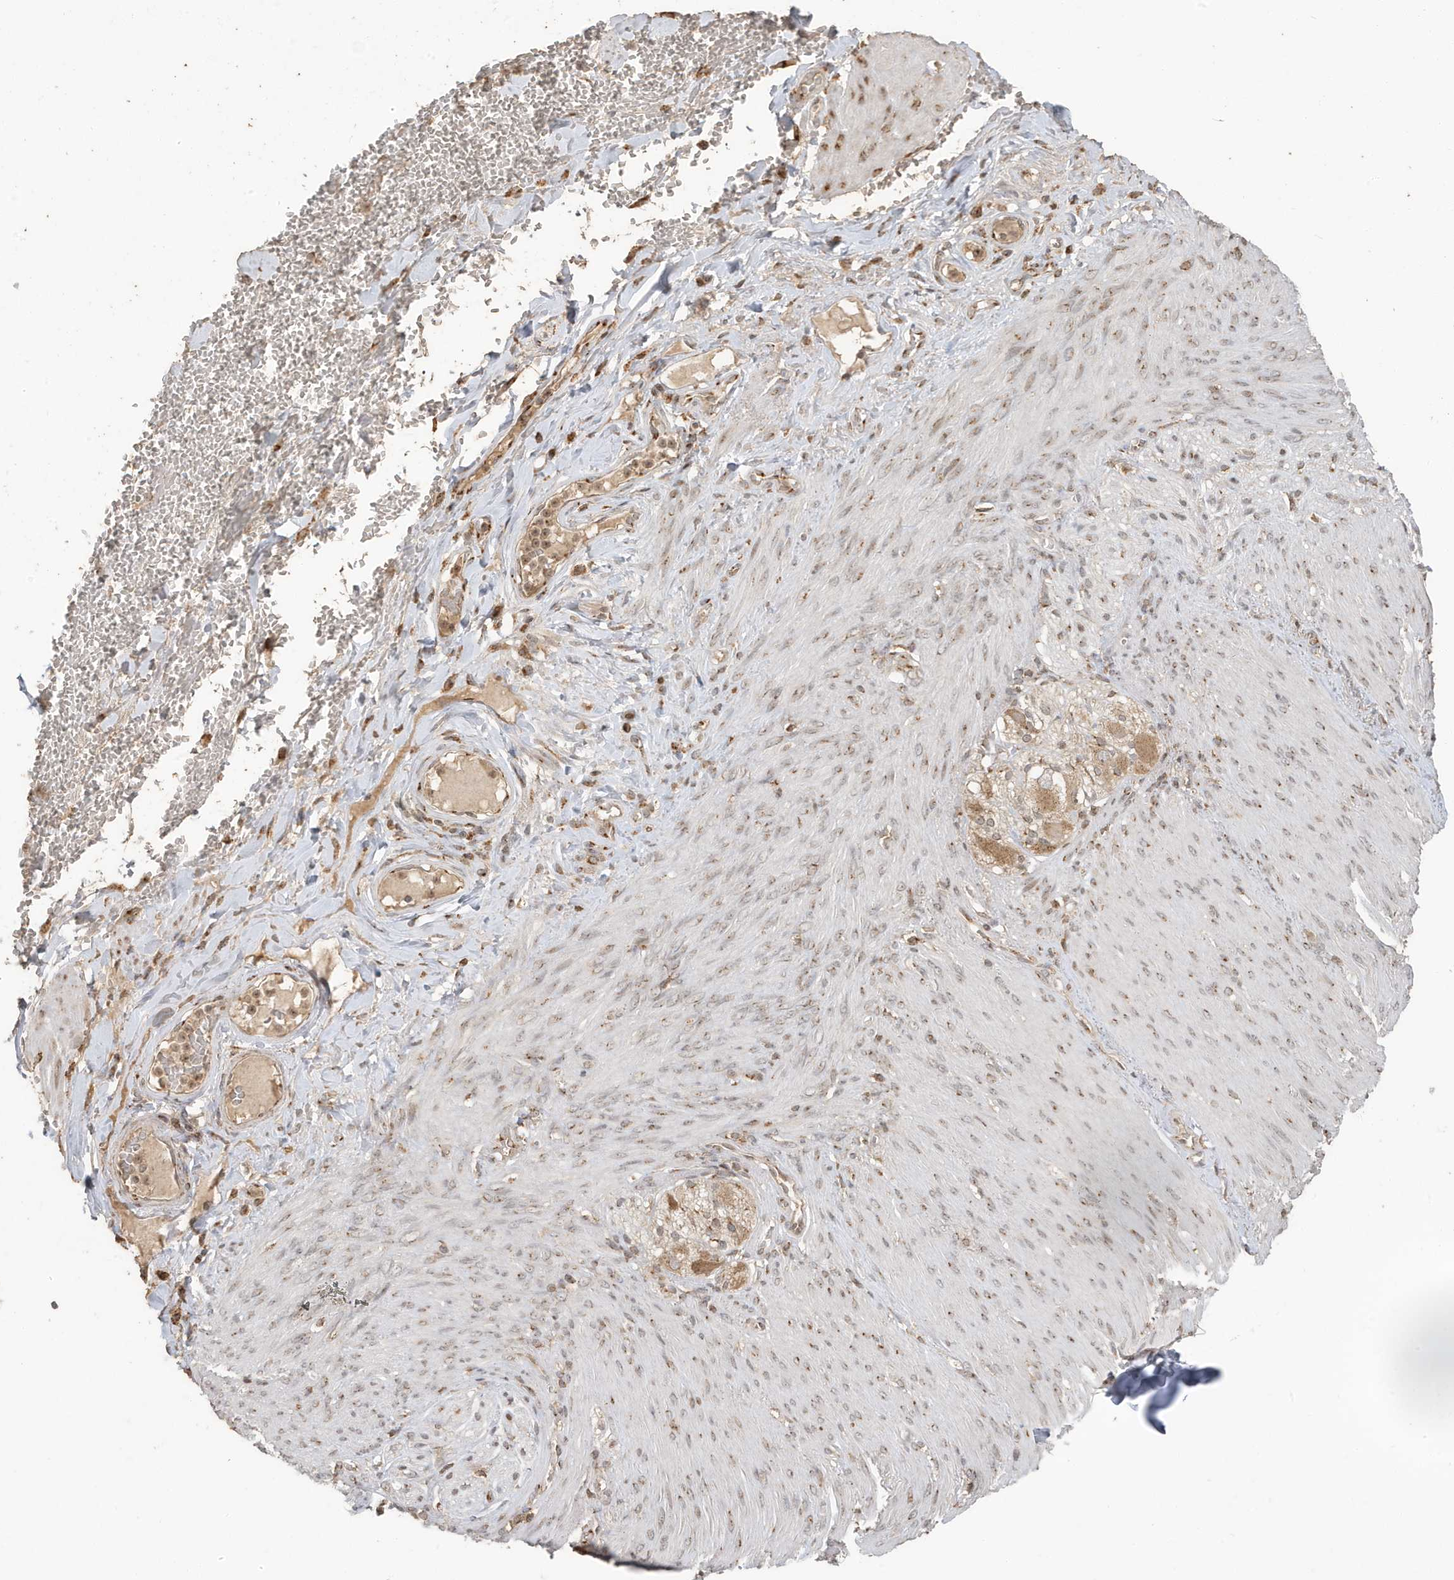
{"staining": {"intensity": "weak", "quantity": ">75%", "location": "cytoplasmic/membranous"}, "tissue": "adipose tissue", "cell_type": "Adipocytes", "image_type": "normal", "snomed": [{"axis": "morphology", "description": "Normal tissue, NOS"}, {"axis": "topography", "description": "Colon"}, {"axis": "topography", "description": "Peripheral nerve tissue"}], "caption": "This is an image of immunohistochemistry staining of normal adipose tissue, which shows weak staining in the cytoplasmic/membranous of adipocytes.", "gene": "RER1", "patient": {"sex": "female", "age": 61}}